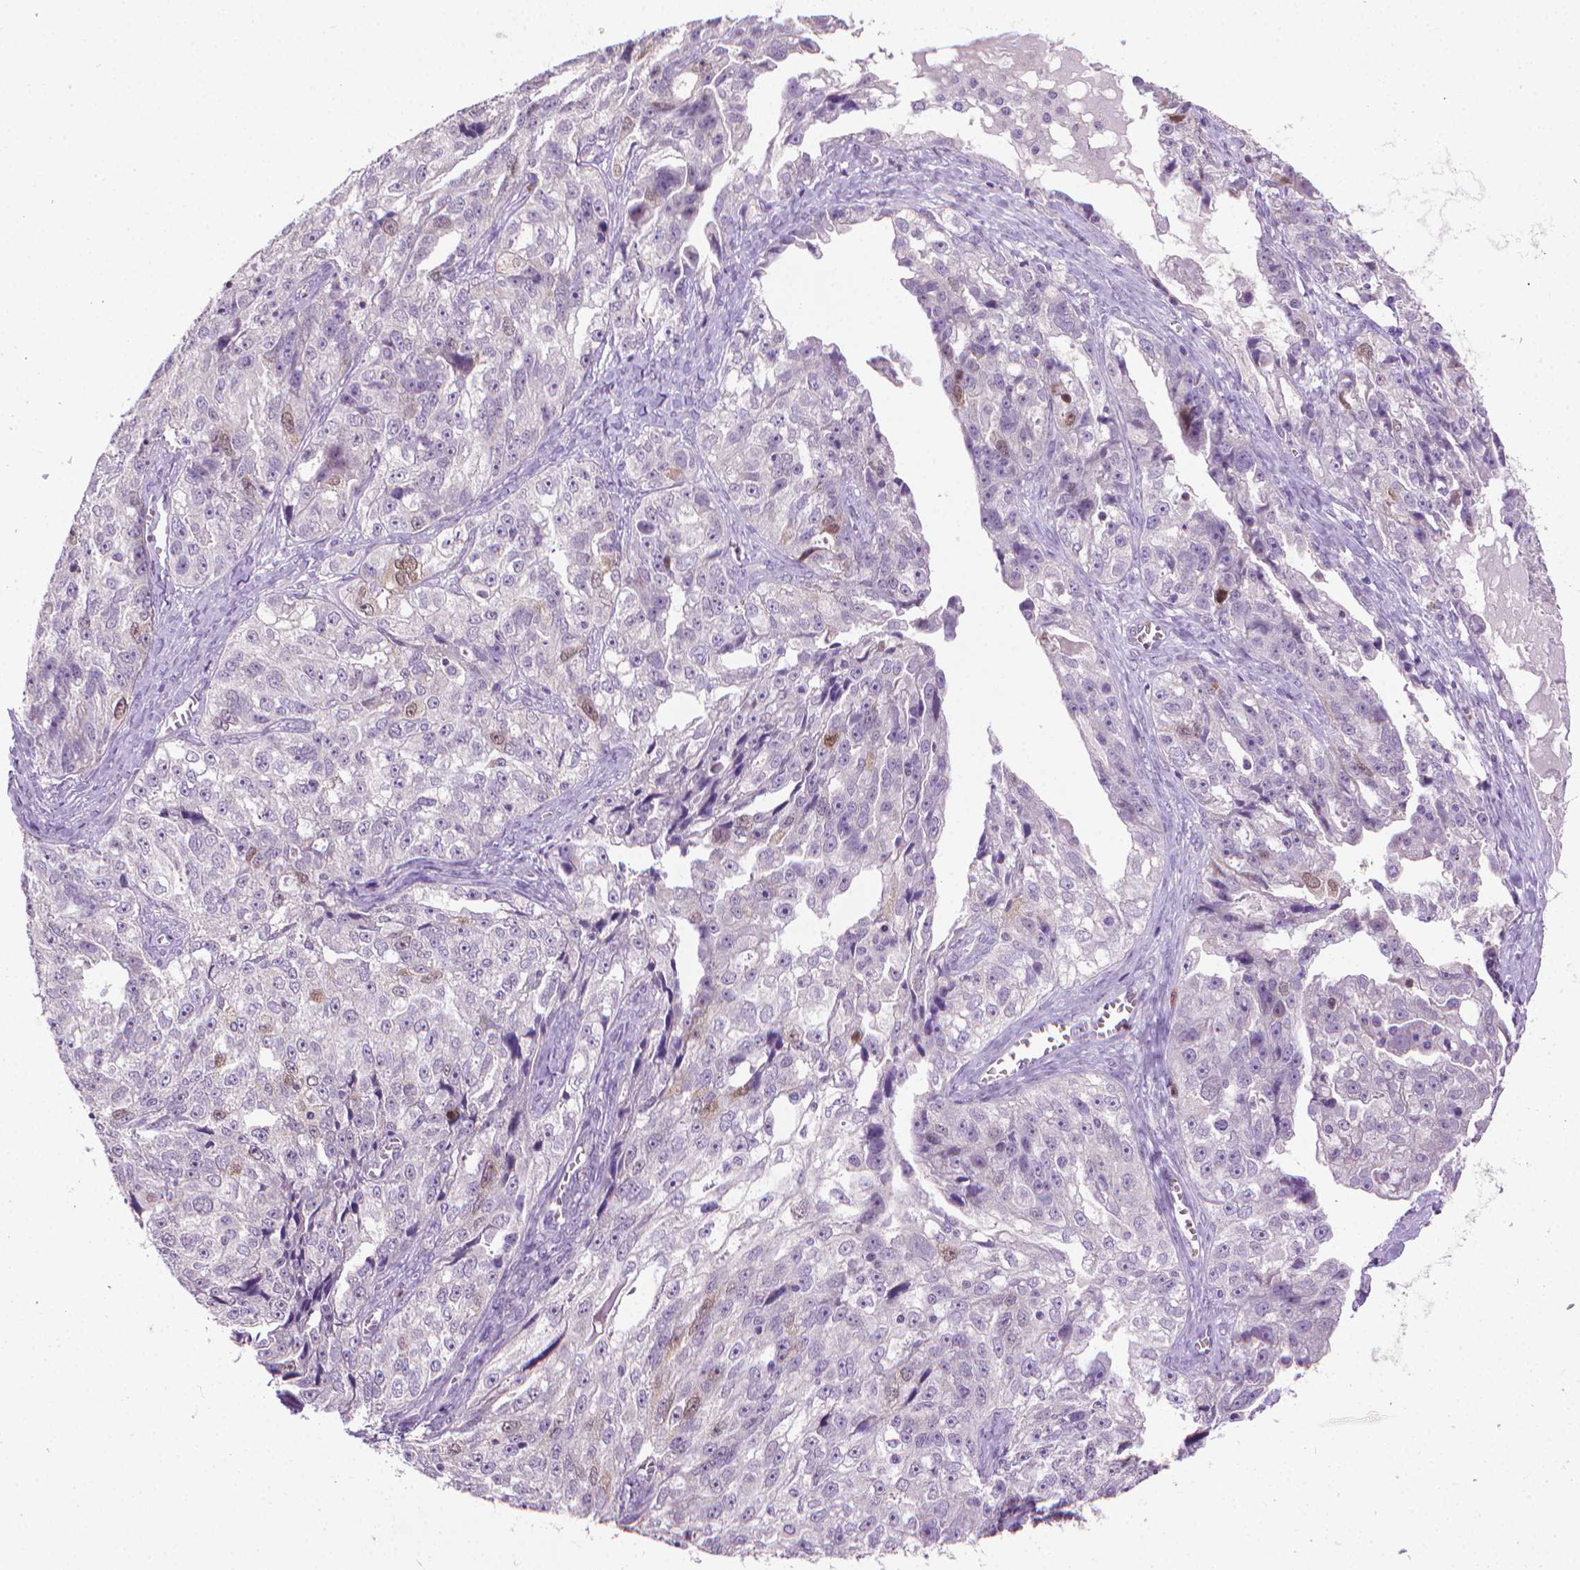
{"staining": {"intensity": "negative", "quantity": "none", "location": "none"}, "tissue": "ovarian cancer", "cell_type": "Tumor cells", "image_type": "cancer", "snomed": [{"axis": "morphology", "description": "Cystadenocarcinoma, serous, NOS"}, {"axis": "topography", "description": "Ovary"}], "caption": "The image exhibits no staining of tumor cells in serous cystadenocarcinoma (ovarian).", "gene": "CDKN2D", "patient": {"sex": "female", "age": 51}}